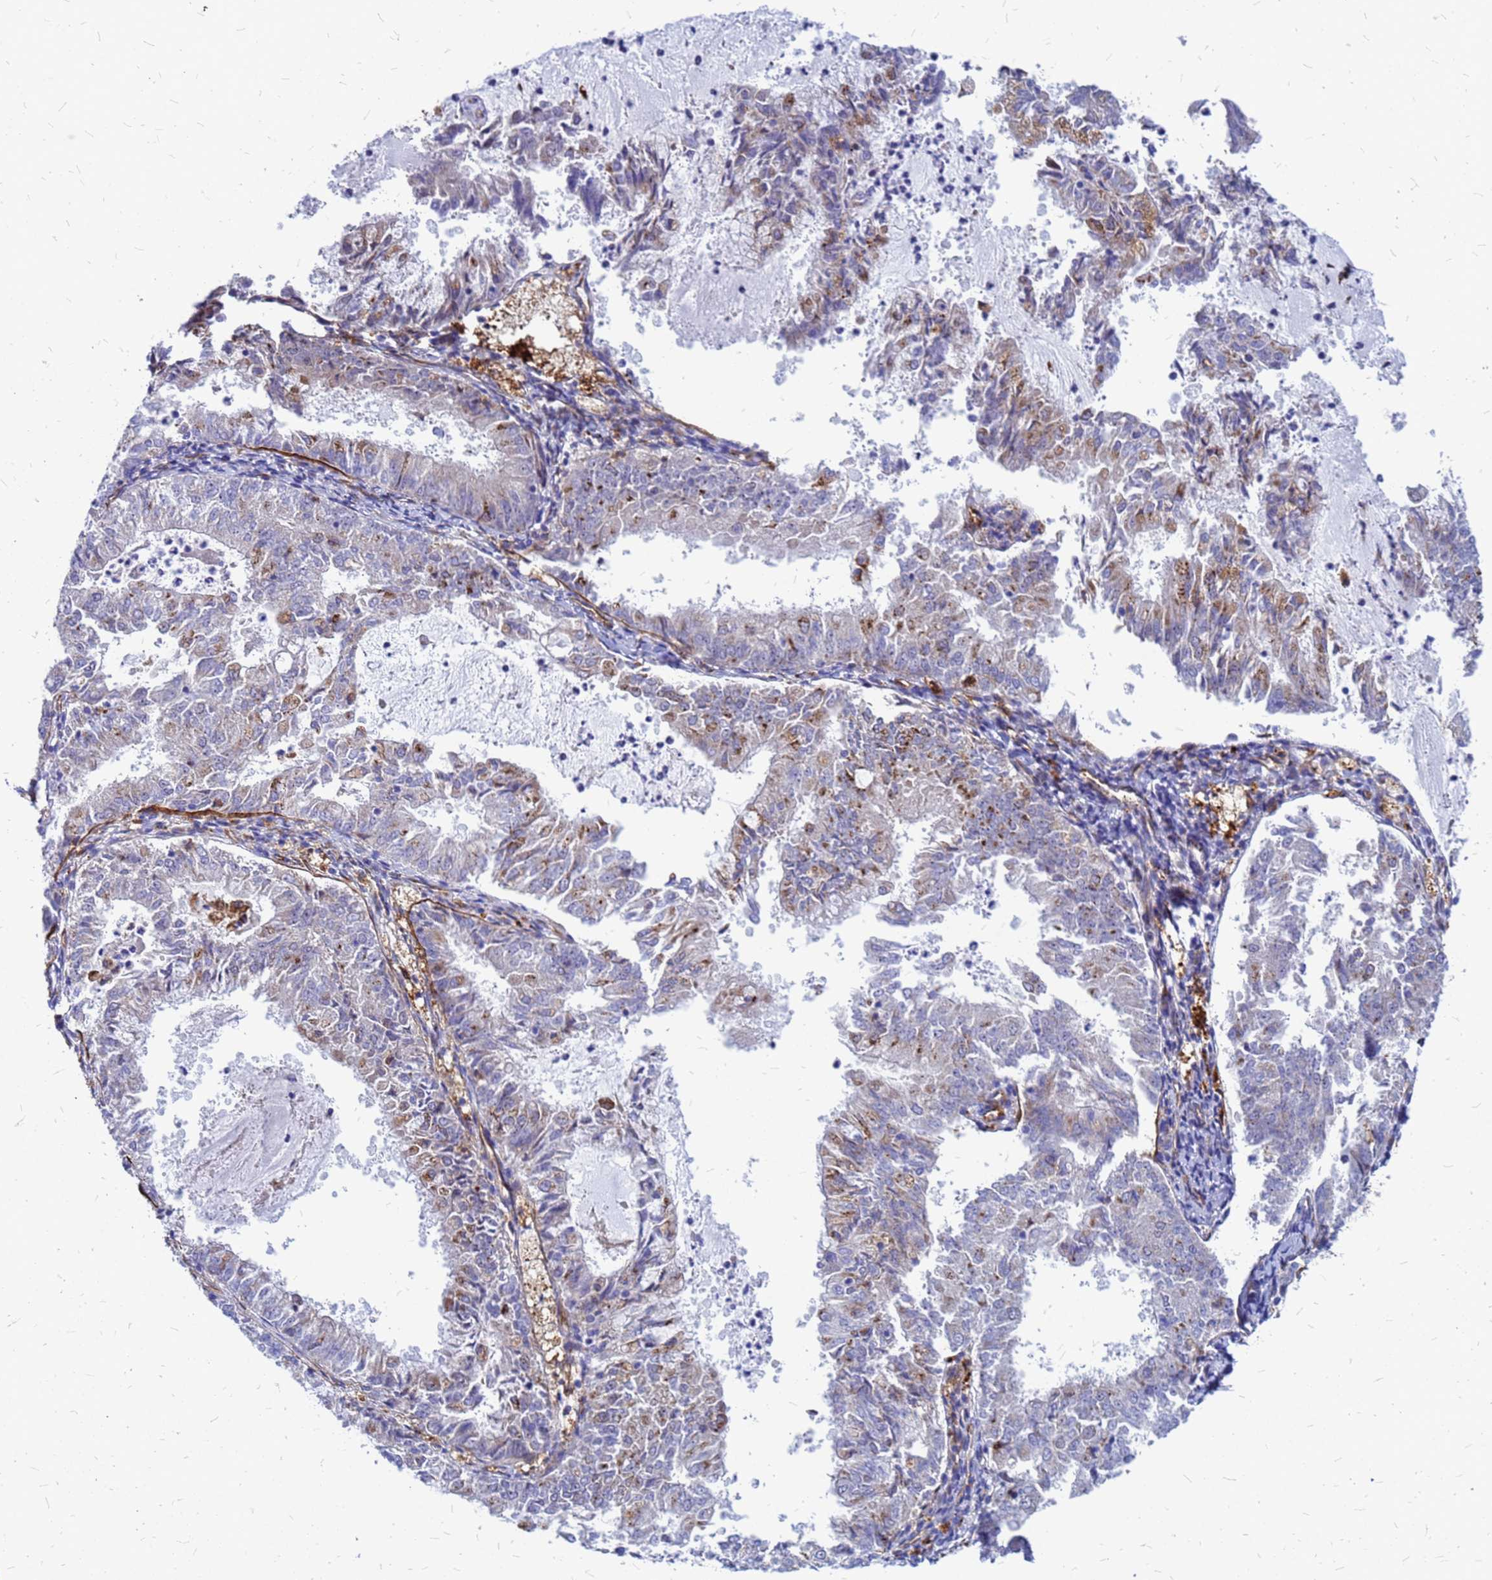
{"staining": {"intensity": "moderate", "quantity": "<25%", "location": "cytoplasmic/membranous"}, "tissue": "endometrial cancer", "cell_type": "Tumor cells", "image_type": "cancer", "snomed": [{"axis": "morphology", "description": "Adenocarcinoma, NOS"}, {"axis": "topography", "description": "Endometrium"}], "caption": "Moderate cytoplasmic/membranous positivity for a protein is appreciated in approximately <25% of tumor cells of adenocarcinoma (endometrial) using immunohistochemistry.", "gene": "NOSTRIN", "patient": {"sex": "female", "age": 57}}